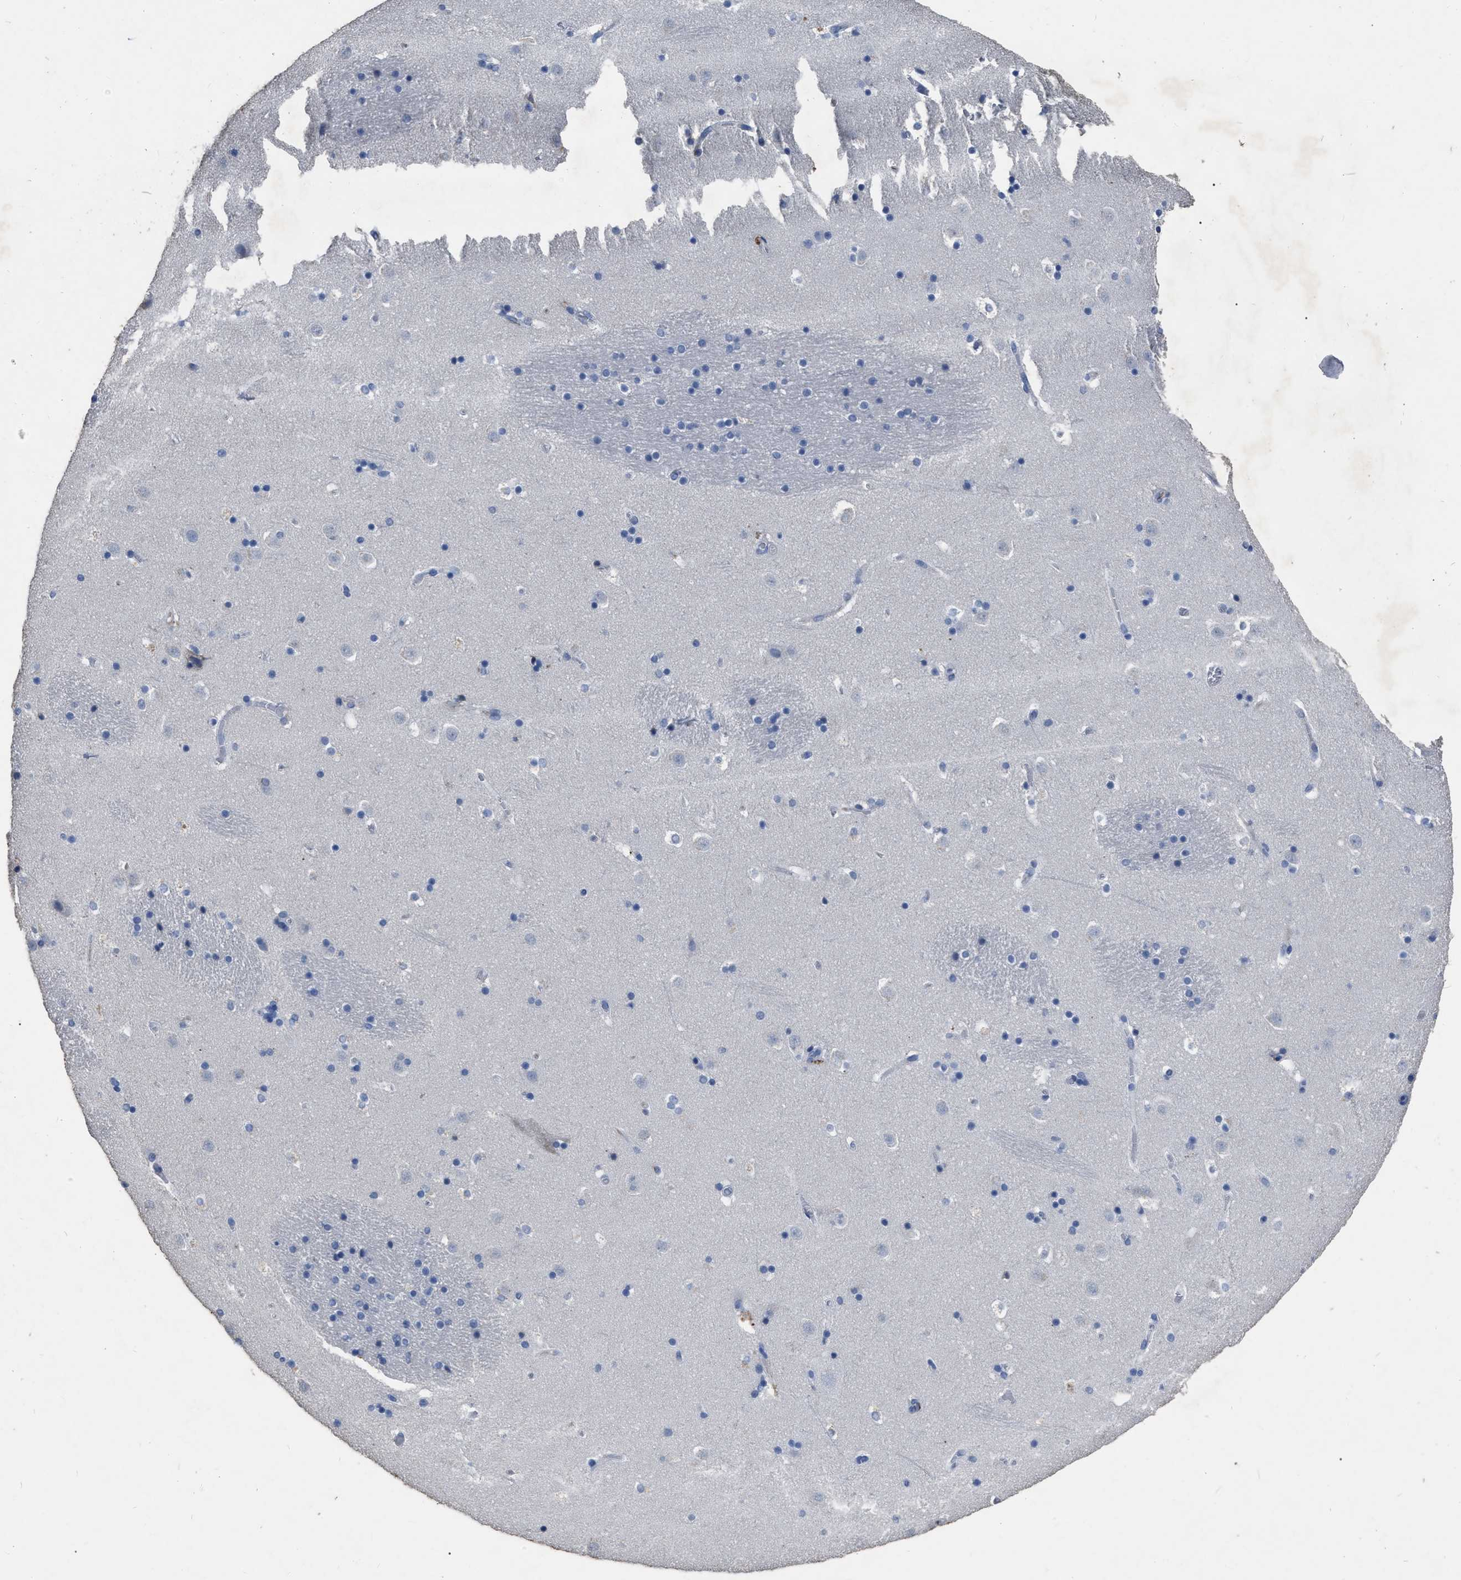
{"staining": {"intensity": "negative", "quantity": "none", "location": "none"}, "tissue": "caudate", "cell_type": "Glial cells", "image_type": "normal", "snomed": [{"axis": "morphology", "description": "Normal tissue, NOS"}, {"axis": "topography", "description": "Lateral ventricle wall"}], "caption": "Immunohistochemistry photomicrograph of unremarkable caudate: caudate stained with DAB demonstrates no significant protein staining in glial cells. (DAB (3,3'-diaminobenzidine) IHC with hematoxylin counter stain).", "gene": "HABP2", "patient": {"sex": "male", "age": 45}}